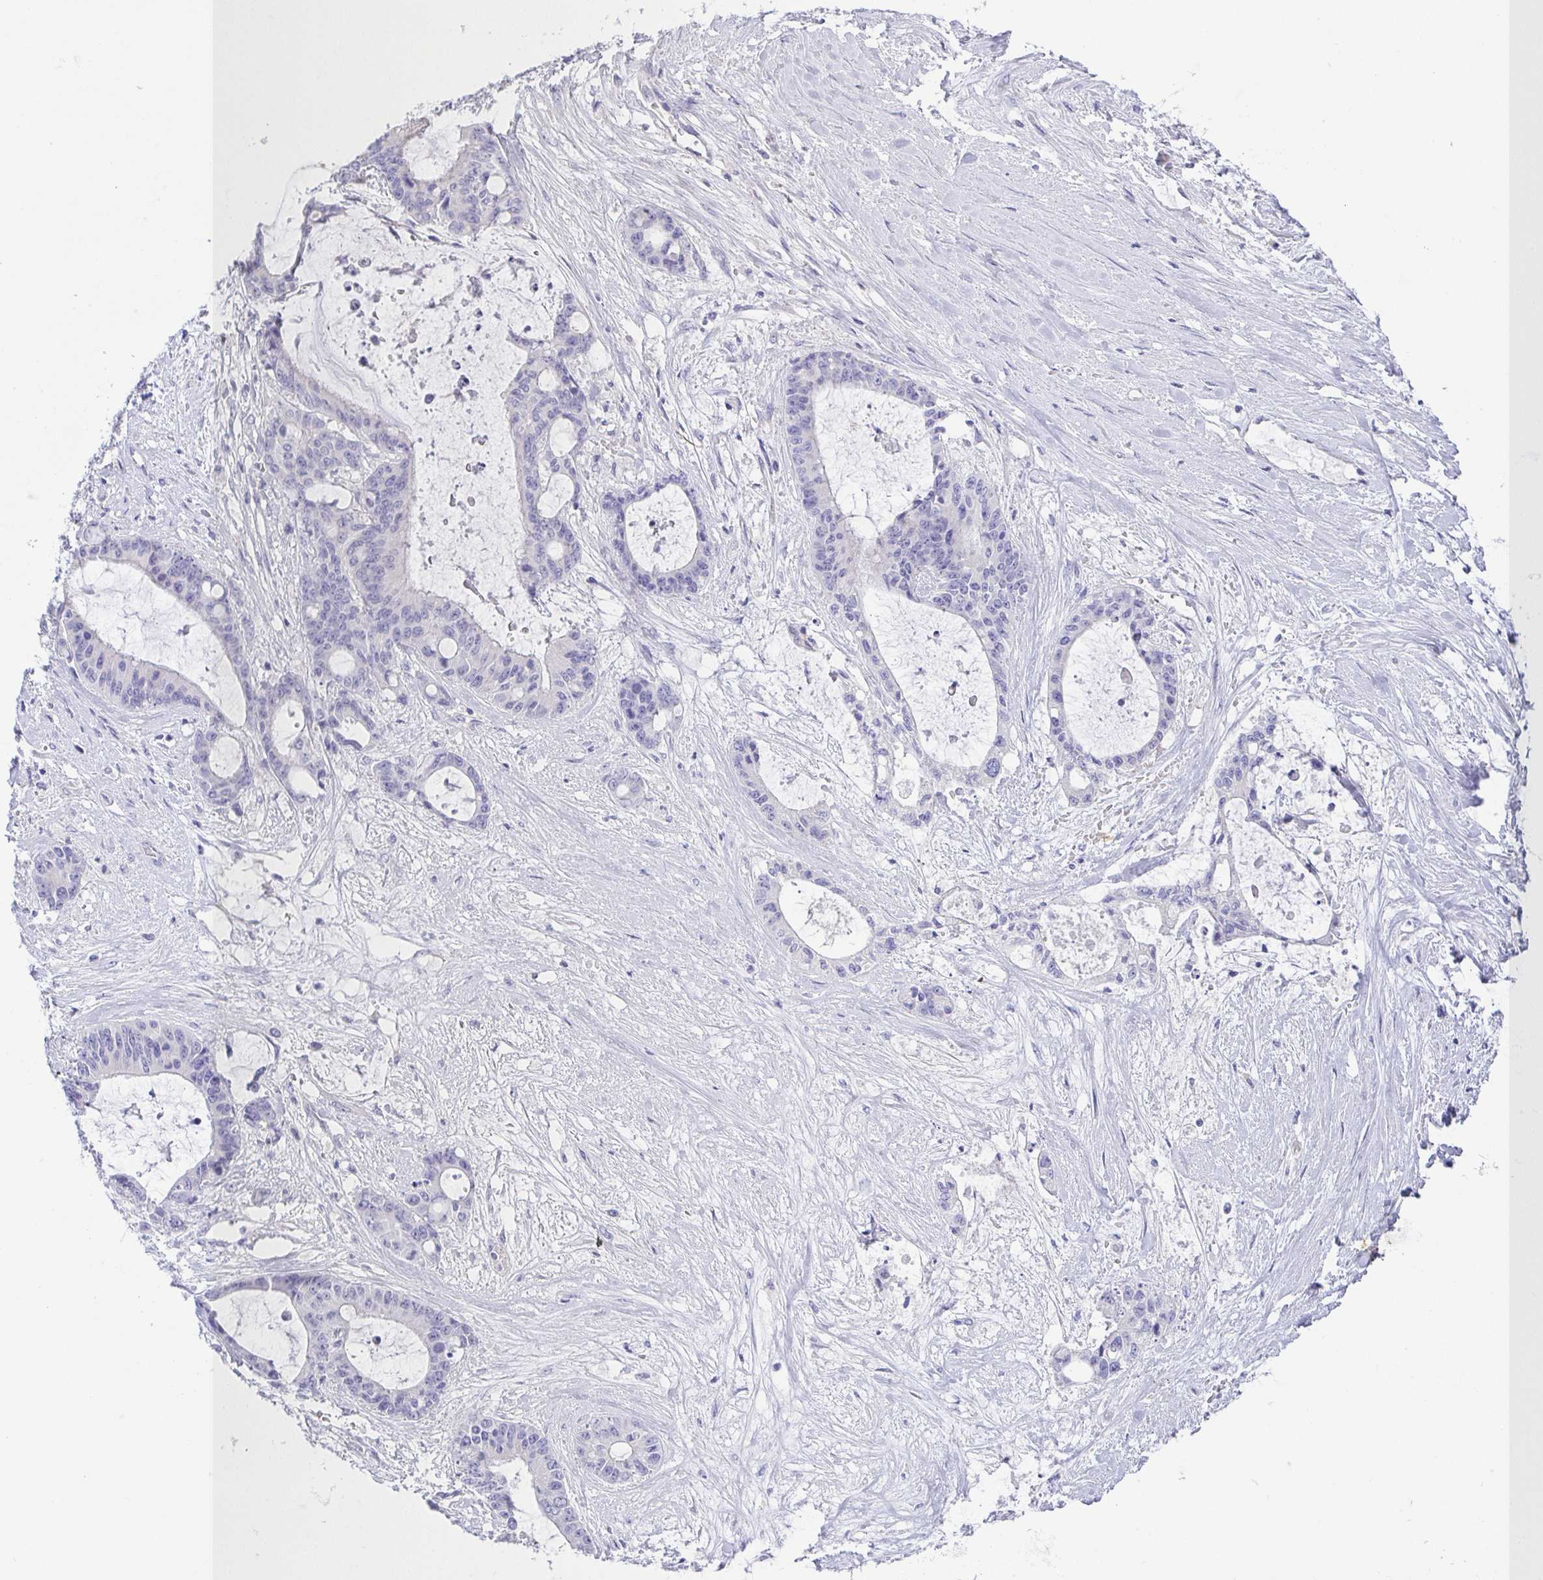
{"staining": {"intensity": "negative", "quantity": "none", "location": "none"}, "tissue": "liver cancer", "cell_type": "Tumor cells", "image_type": "cancer", "snomed": [{"axis": "morphology", "description": "Normal tissue, NOS"}, {"axis": "morphology", "description": "Cholangiocarcinoma"}, {"axis": "topography", "description": "Liver"}, {"axis": "topography", "description": "Peripheral nerve tissue"}], "caption": "Immunohistochemistry histopathology image of liver cancer (cholangiocarcinoma) stained for a protein (brown), which shows no expression in tumor cells.", "gene": "PKDREJ", "patient": {"sex": "female", "age": 73}}